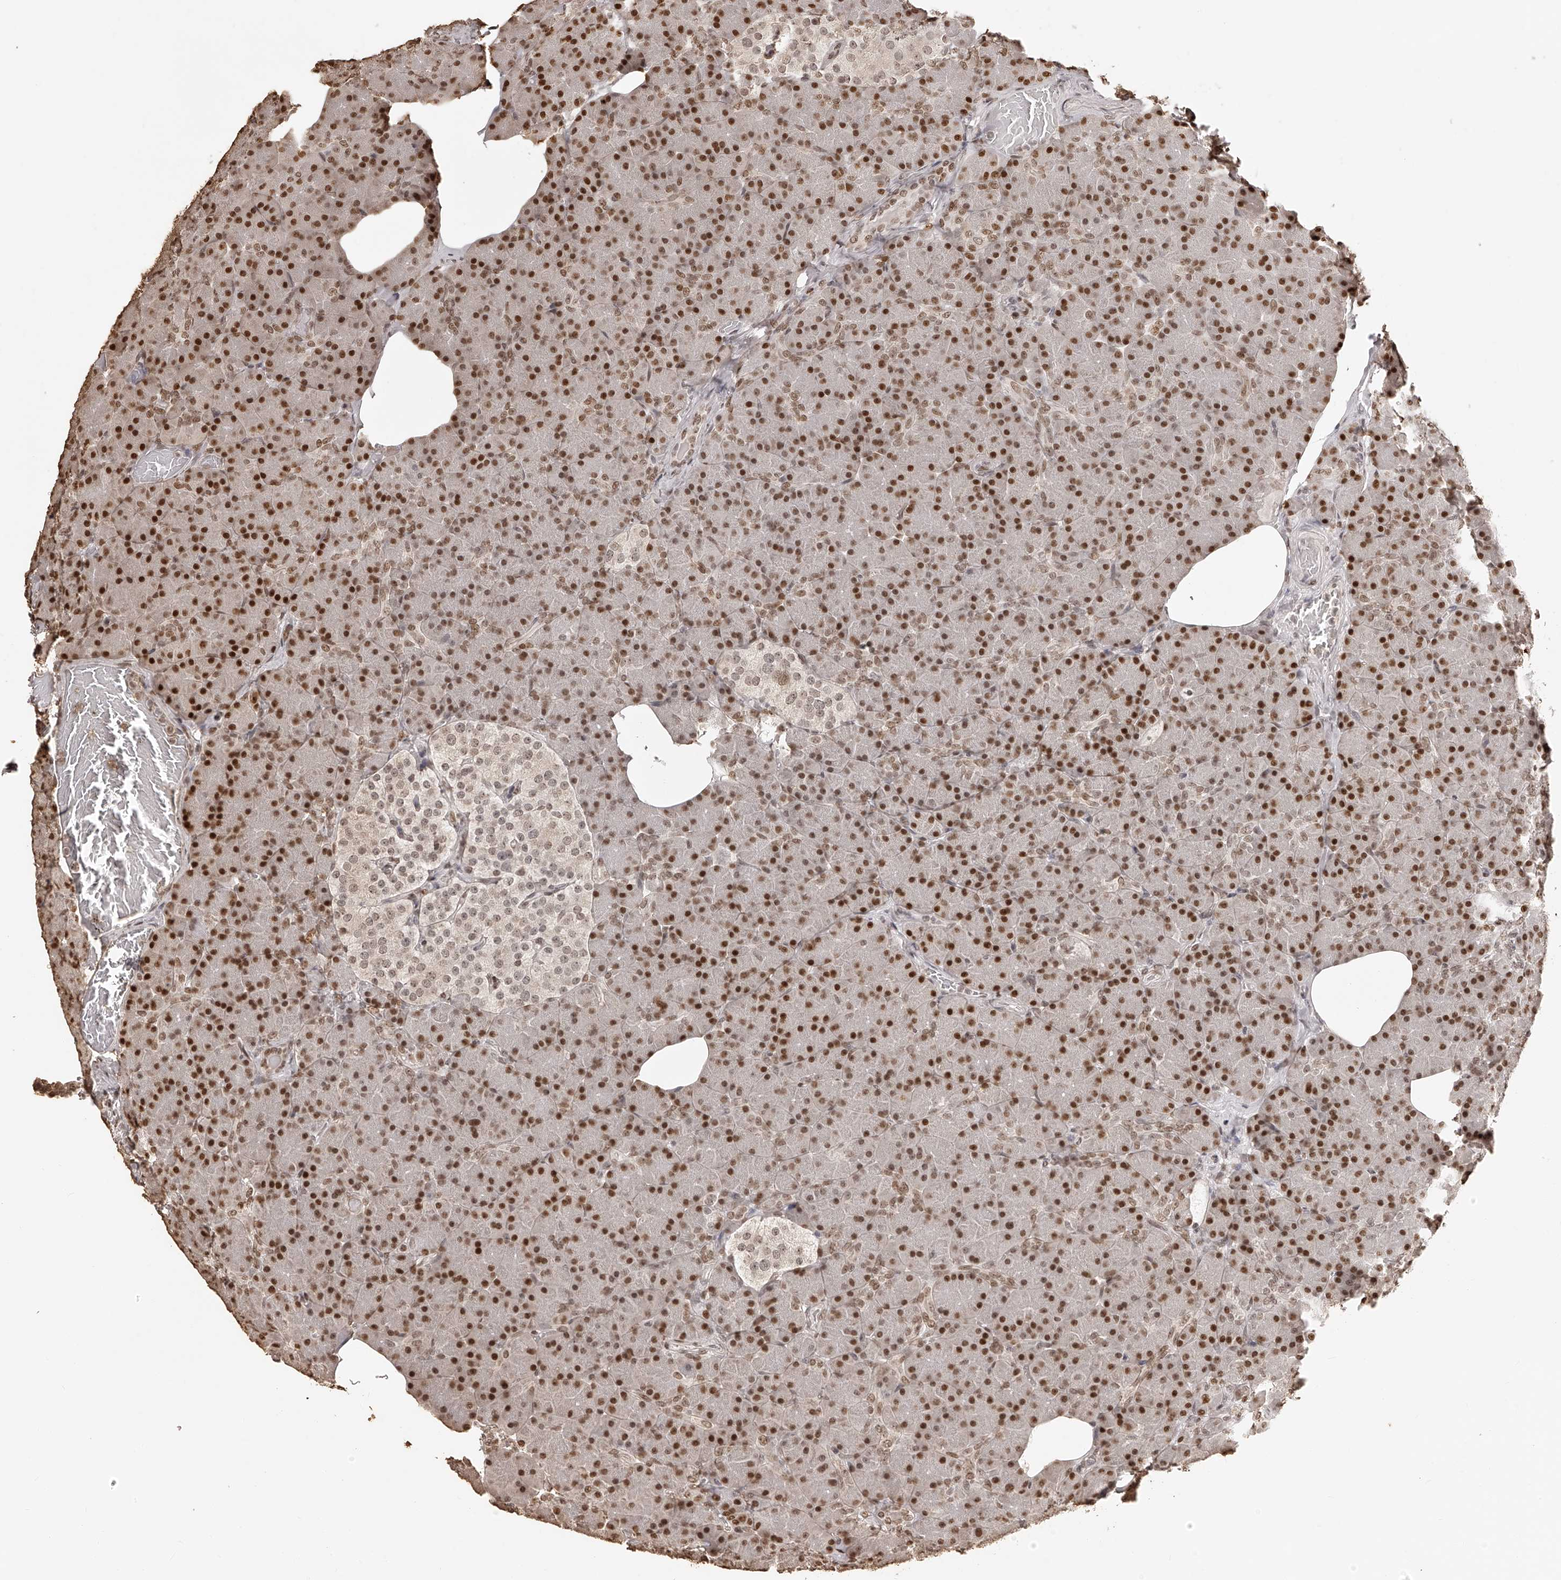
{"staining": {"intensity": "strong", "quantity": "25%-75%", "location": "nuclear"}, "tissue": "pancreas", "cell_type": "Exocrine glandular cells", "image_type": "normal", "snomed": [{"axis": "morphology", "description": "Normal tissue, NOS"}, {"axis": "topography", "description": "Pancreas"}], "caption": "A high amount of strong nuclear positivity is identified in approximately 25%-75% of exocrine glandular cells in normal pancreas. The protein is shown in brown color, while the nuclei are stained blue.", "gene": "ZNF503", "patient": {"sex": "female", "age": 43}}